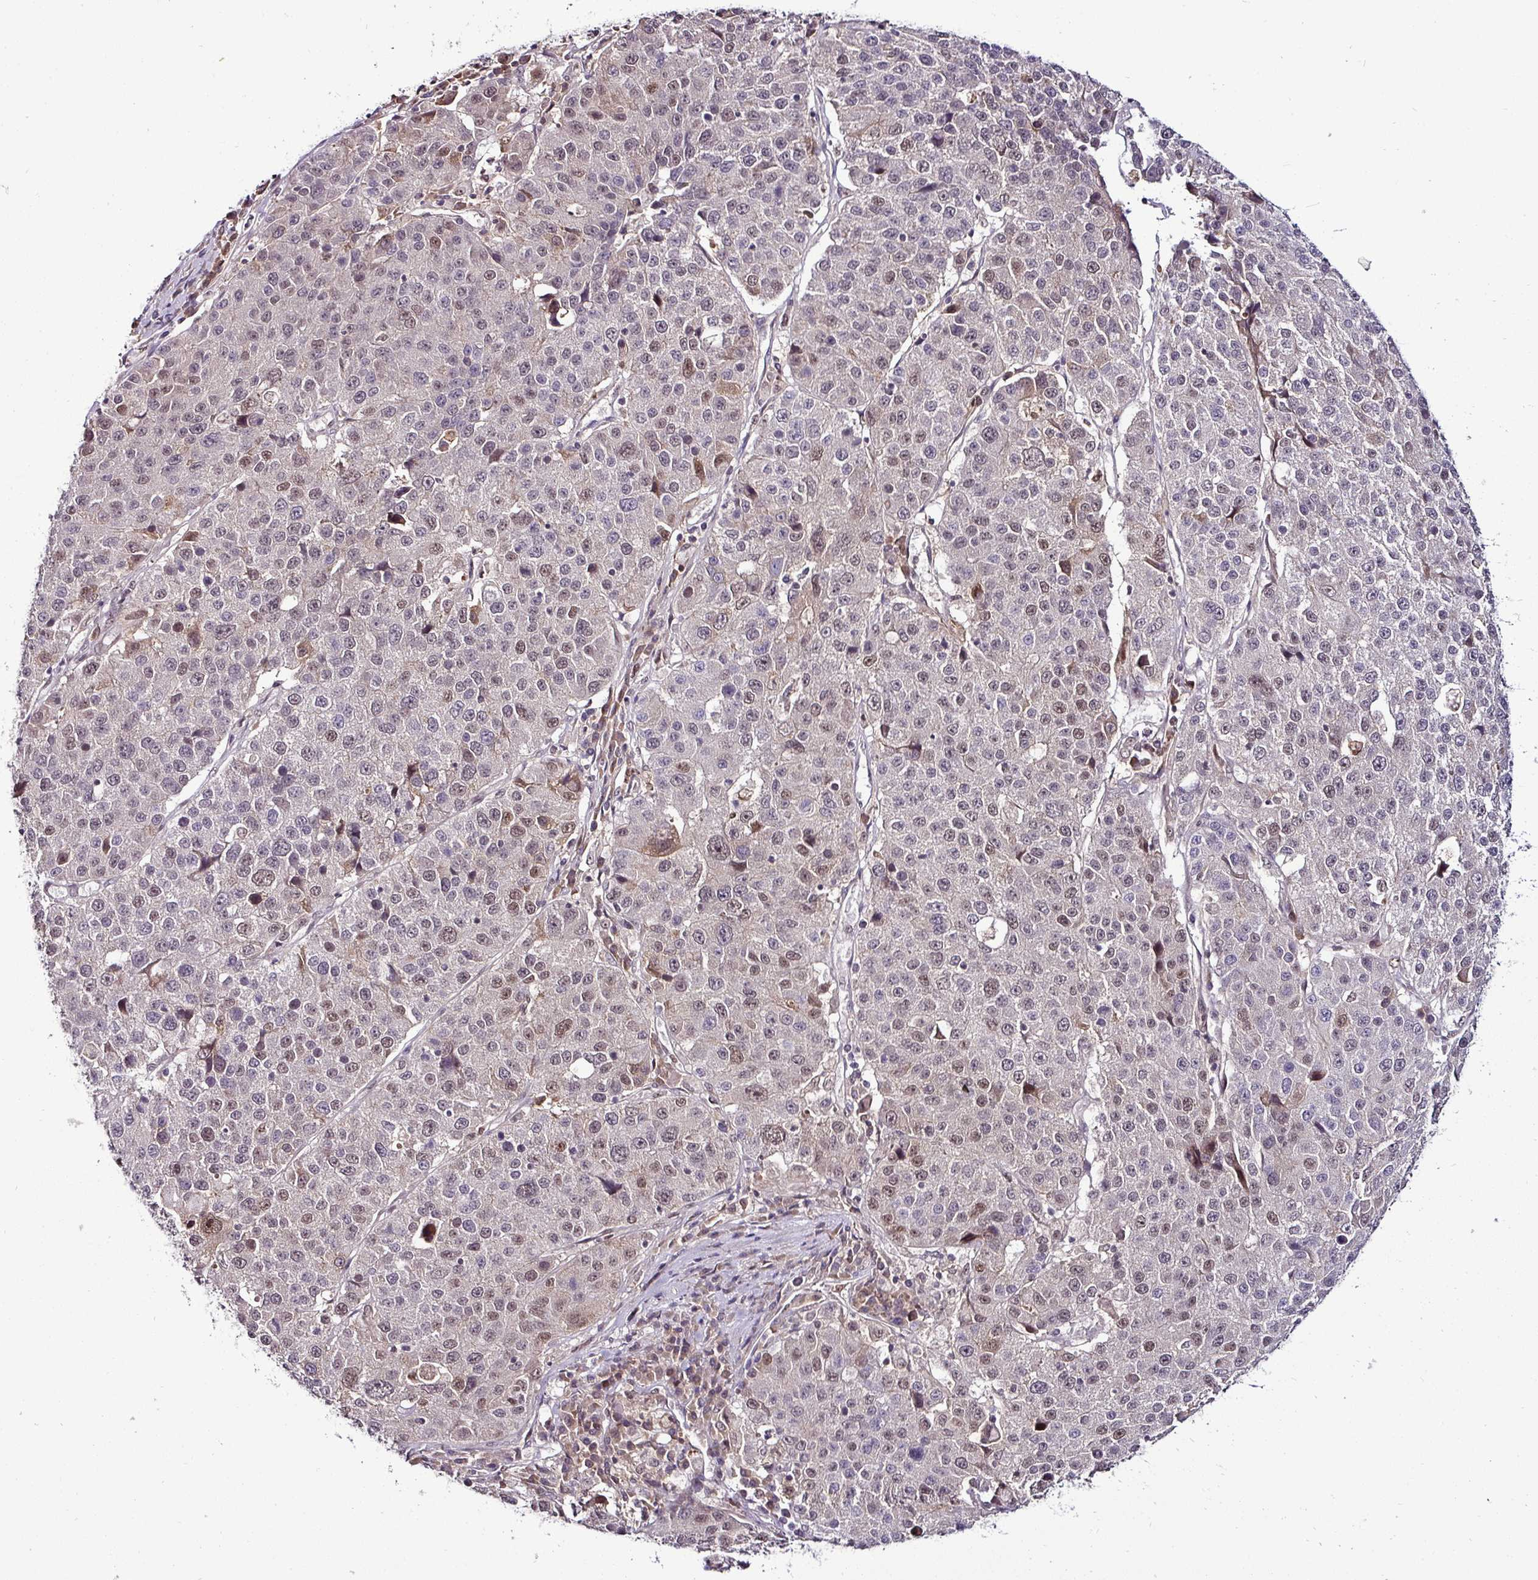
{"staining": {"intensity": "moderate", "quantity": "25%-75%", "location": "nuclear"}, "tissue": "stomach cancer", "cell_type": "Tumor cells", "image_type": "cancer", "snomed": [{"axis": "morphology", "description": "Adenocarcinoma, NOS"}, {"axis": "topography", "description": "Stomach"}], "caption": "Protein positivity by immunohistochemistry (IHC) exhibits moderate nuclear positivity in about 25%-75% of tumor cells in adenocarcinoma (stomach).", "gene": "KLF16", "patient": {"sex": "male", "age": 71}}